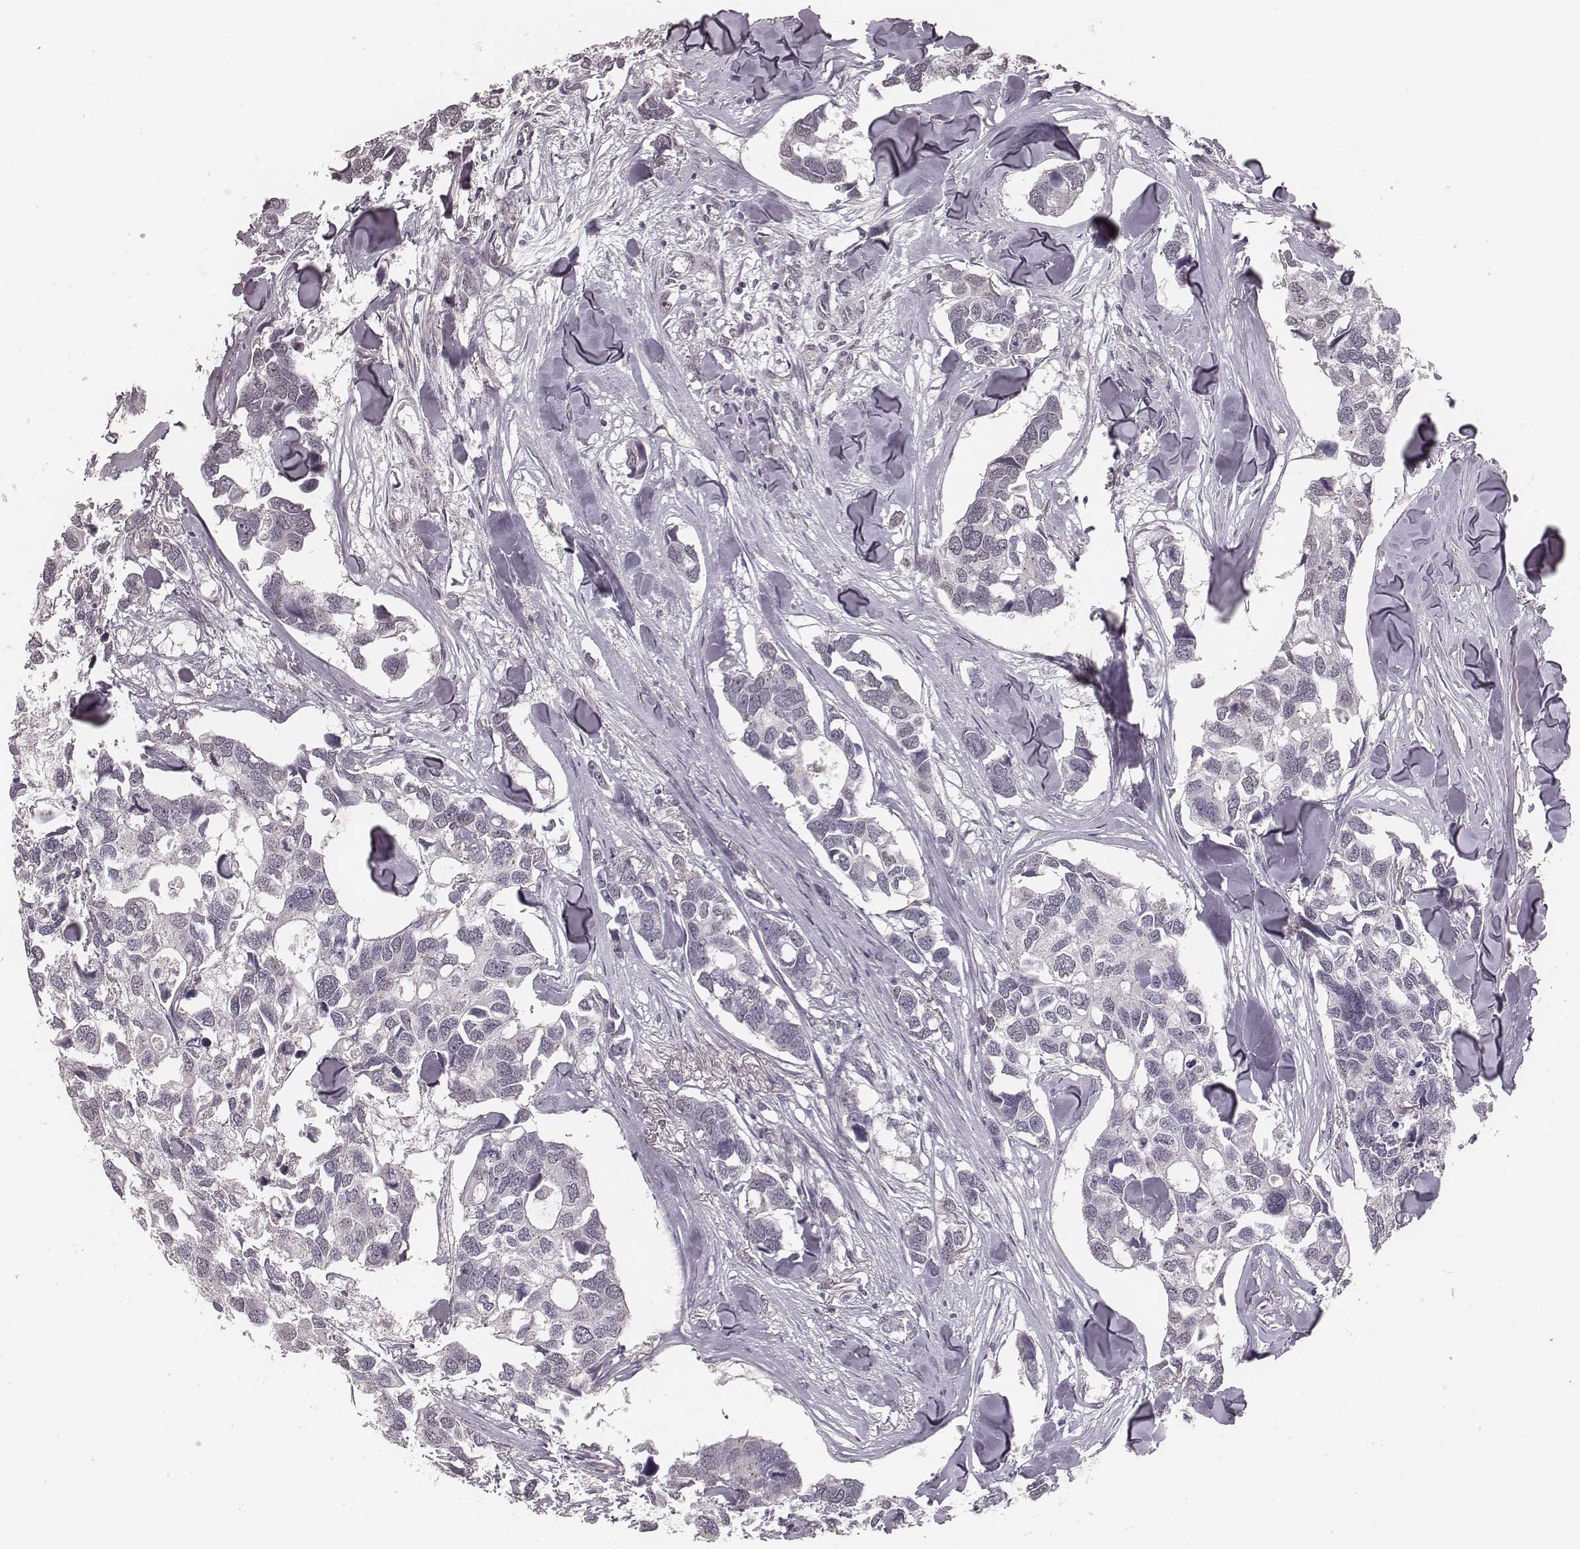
{"staining": {"intensity": "negative", "quantity": "none", "location": "none"}, "tissue": "breast cancer", "cell_type": "Tumor cells", "image_type": "cancer", "snomed": [{"axis": "morphology", "description": "Duct carcinoma"}, {"axis": "topography", "description": "Breast"}], "caption": "The micrograph displays no staining of tumor cells in invasive ductal carcinoma (breast).", "gene": "SLC7A4", "patient": {"sex": "female", "age": 83}}